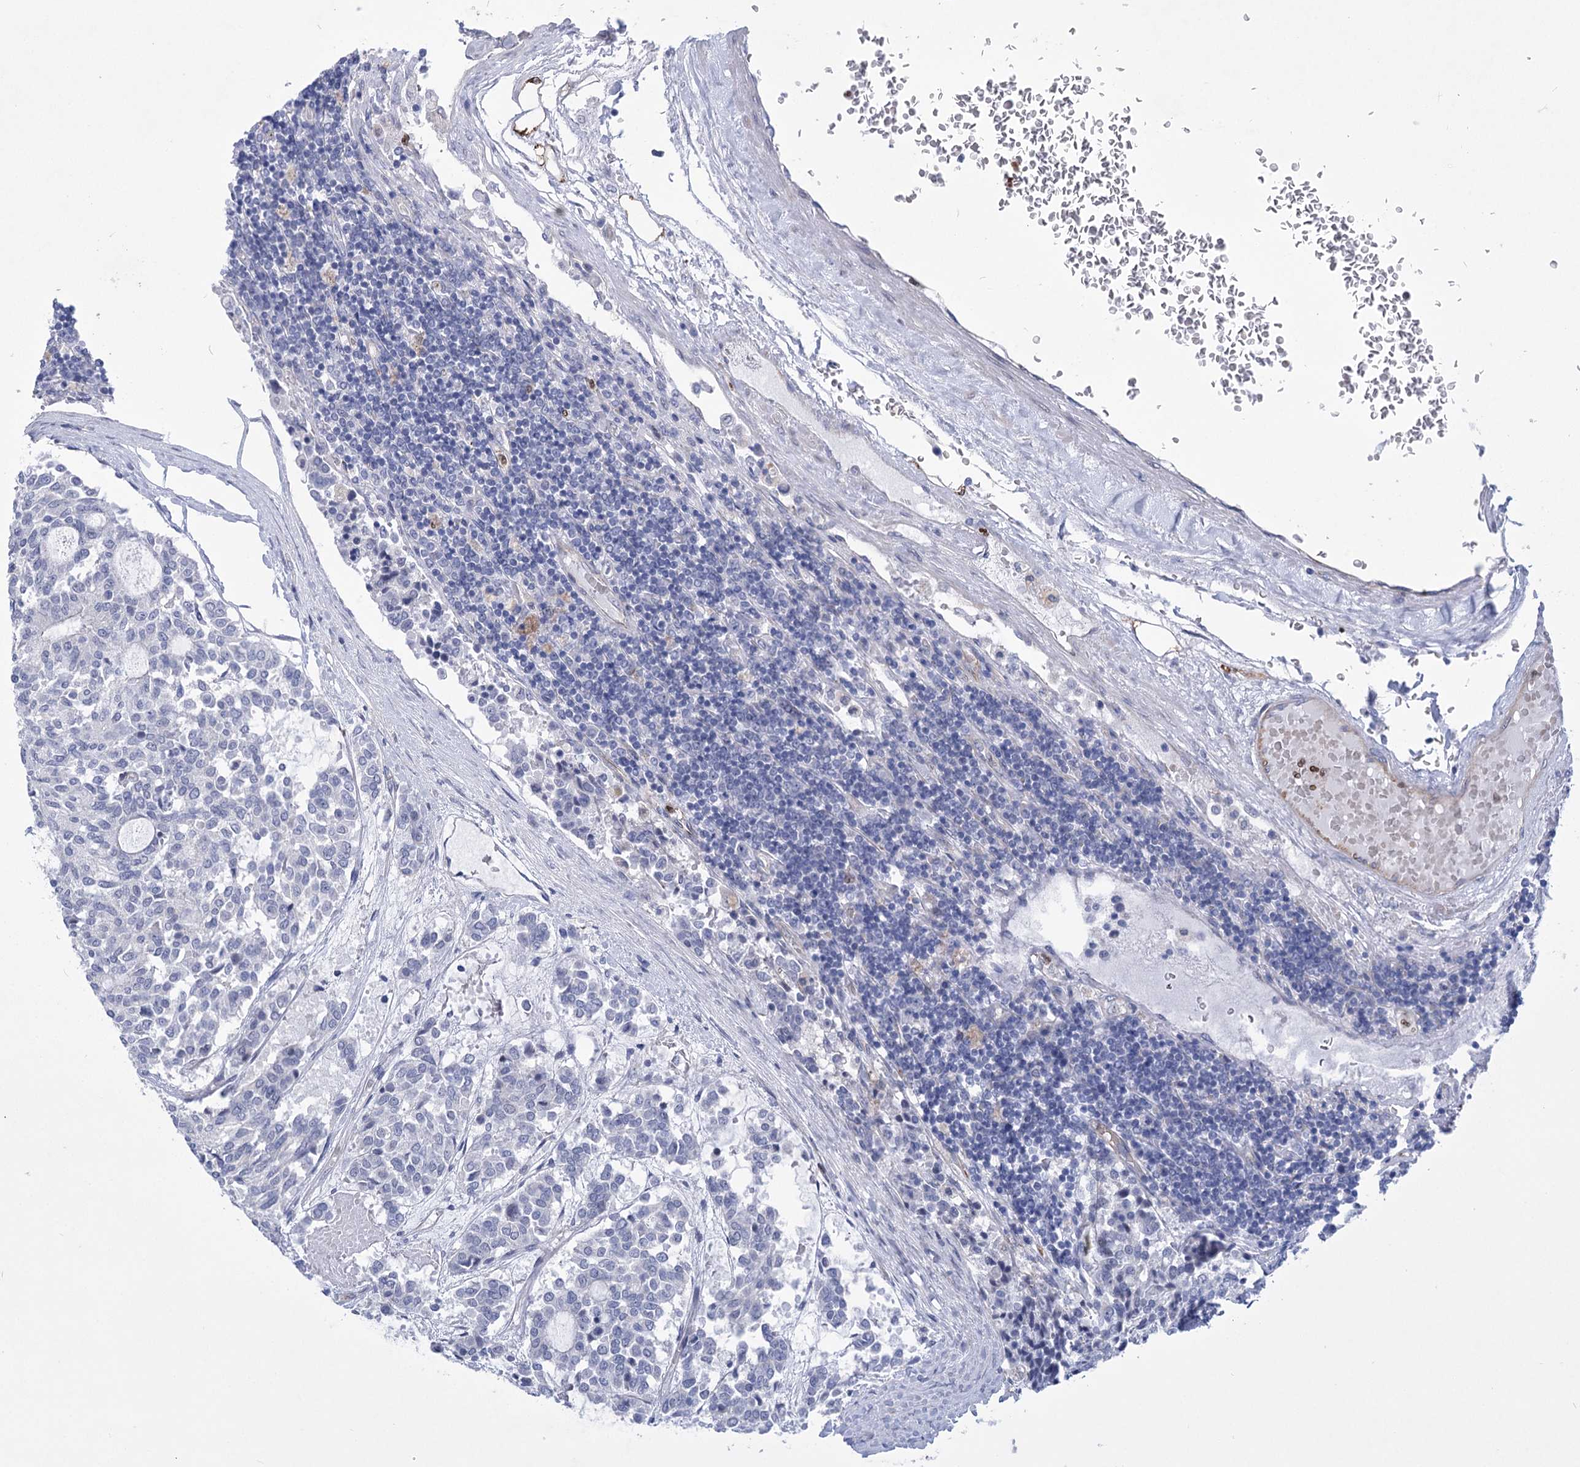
{"staining": {"intensity": "negative", "quantity": "none", "location": "none"}, "tissue": "carcinoid", "cell_type": "Tumor cells", "image_type": "cancer", "snomed": [{"axis": "morphology", "description": "Carcinoid, malignant, NOS"}, {"axis": "topography", "description": "Pancreas"}], "caption": "A histopathology image of human carcinoid is negative for staining in tumor cells. Nuclei are stained in blue.", "gene": "THAP6", "patient": {"sex": "female", "age": 54}}